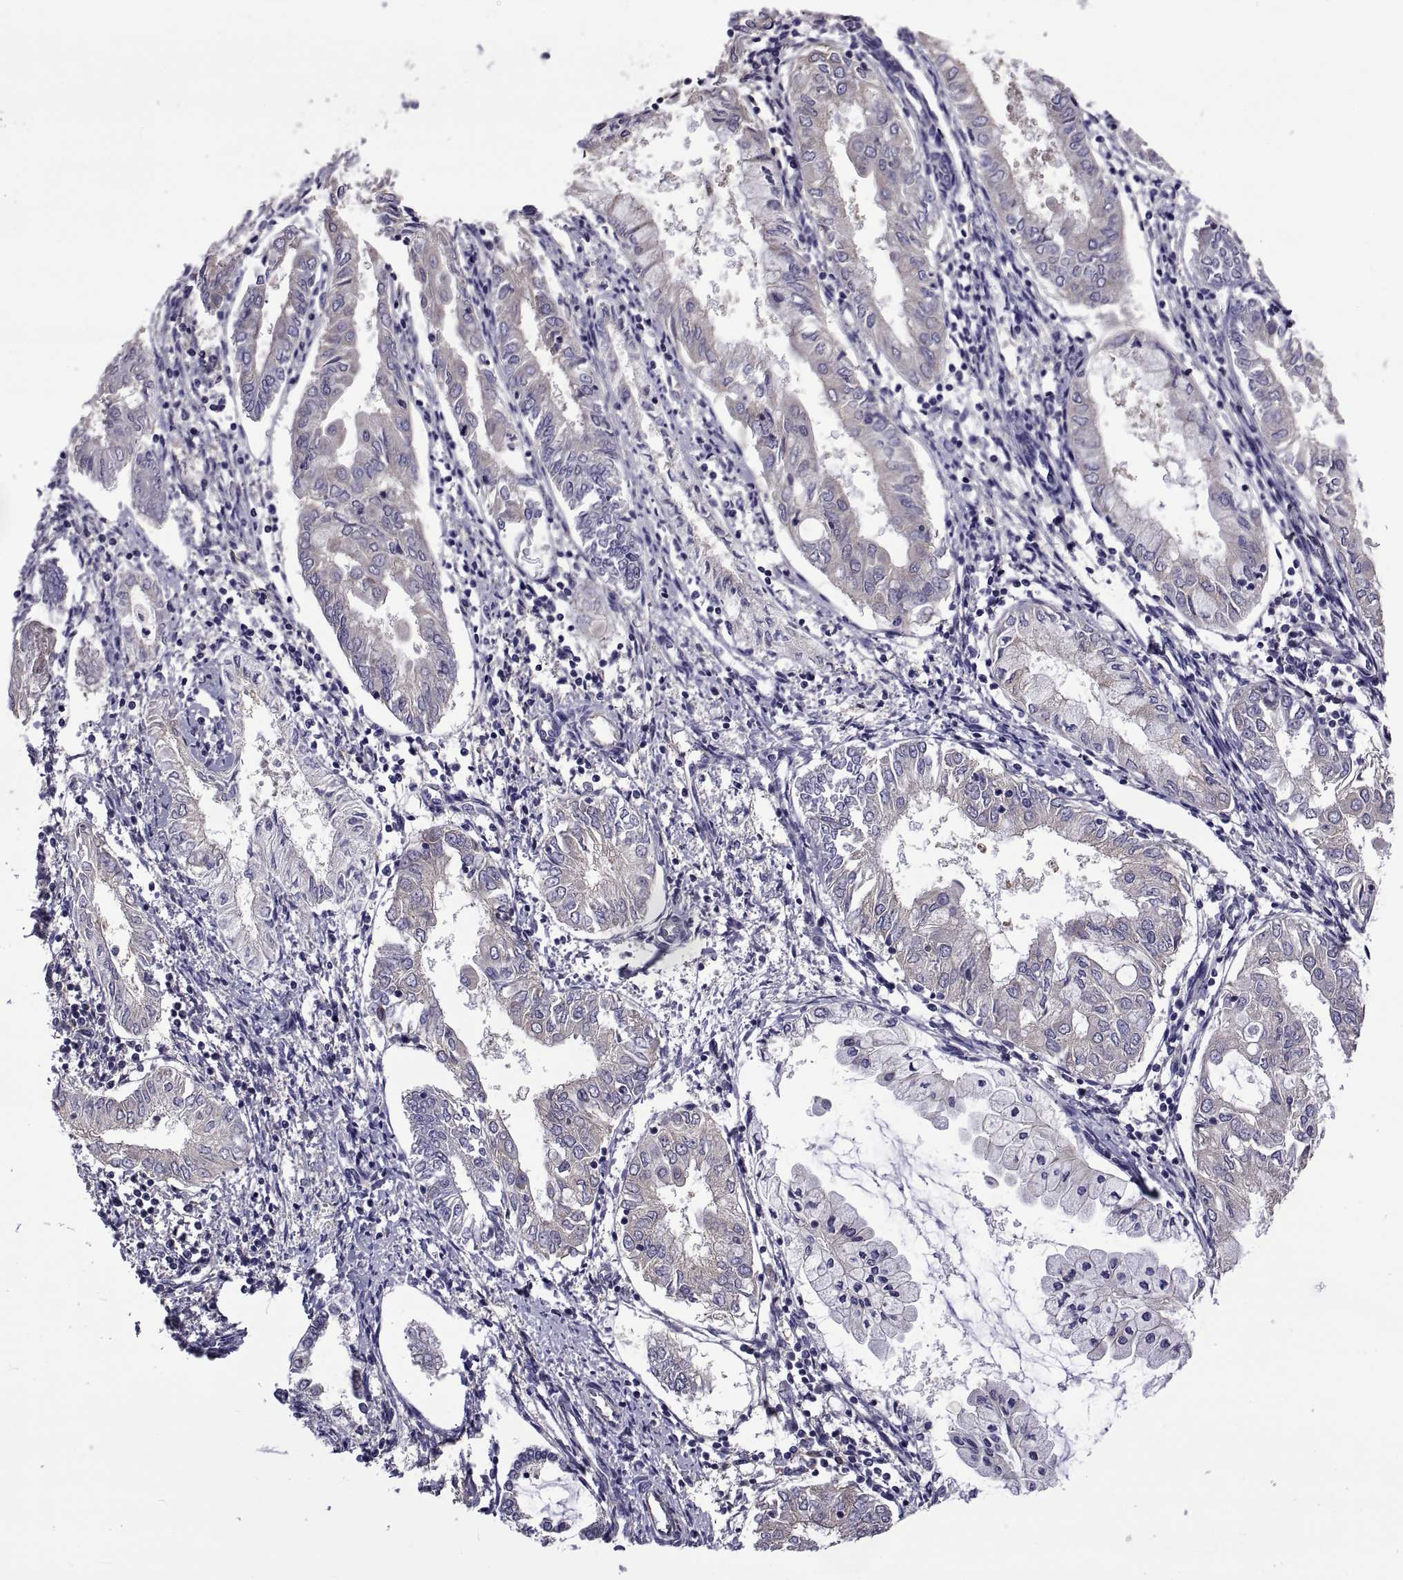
{"staining": {"intensity": "weak", "quantity": "<25%", "location": "cytoplasmic/membranous"}, "tissue": "endometrial cancer", "cell_type": "Tumor cells", "image_type": "cancer", "snomed": [{"axis": "morphology", "description": "Adenocarcinoma, NOS"}, {"axis": "topography", "description": "Endometrium"}], "caption": "Immunohistochemistry (IHC) histopathology image of neoplastic tissue: adenocarcinoma (endometrial) stained with DAB exhibits no significant protein expression in tumor cells.", "gene": "TMC3", "patient": {"sex": "female", "age": 68}}